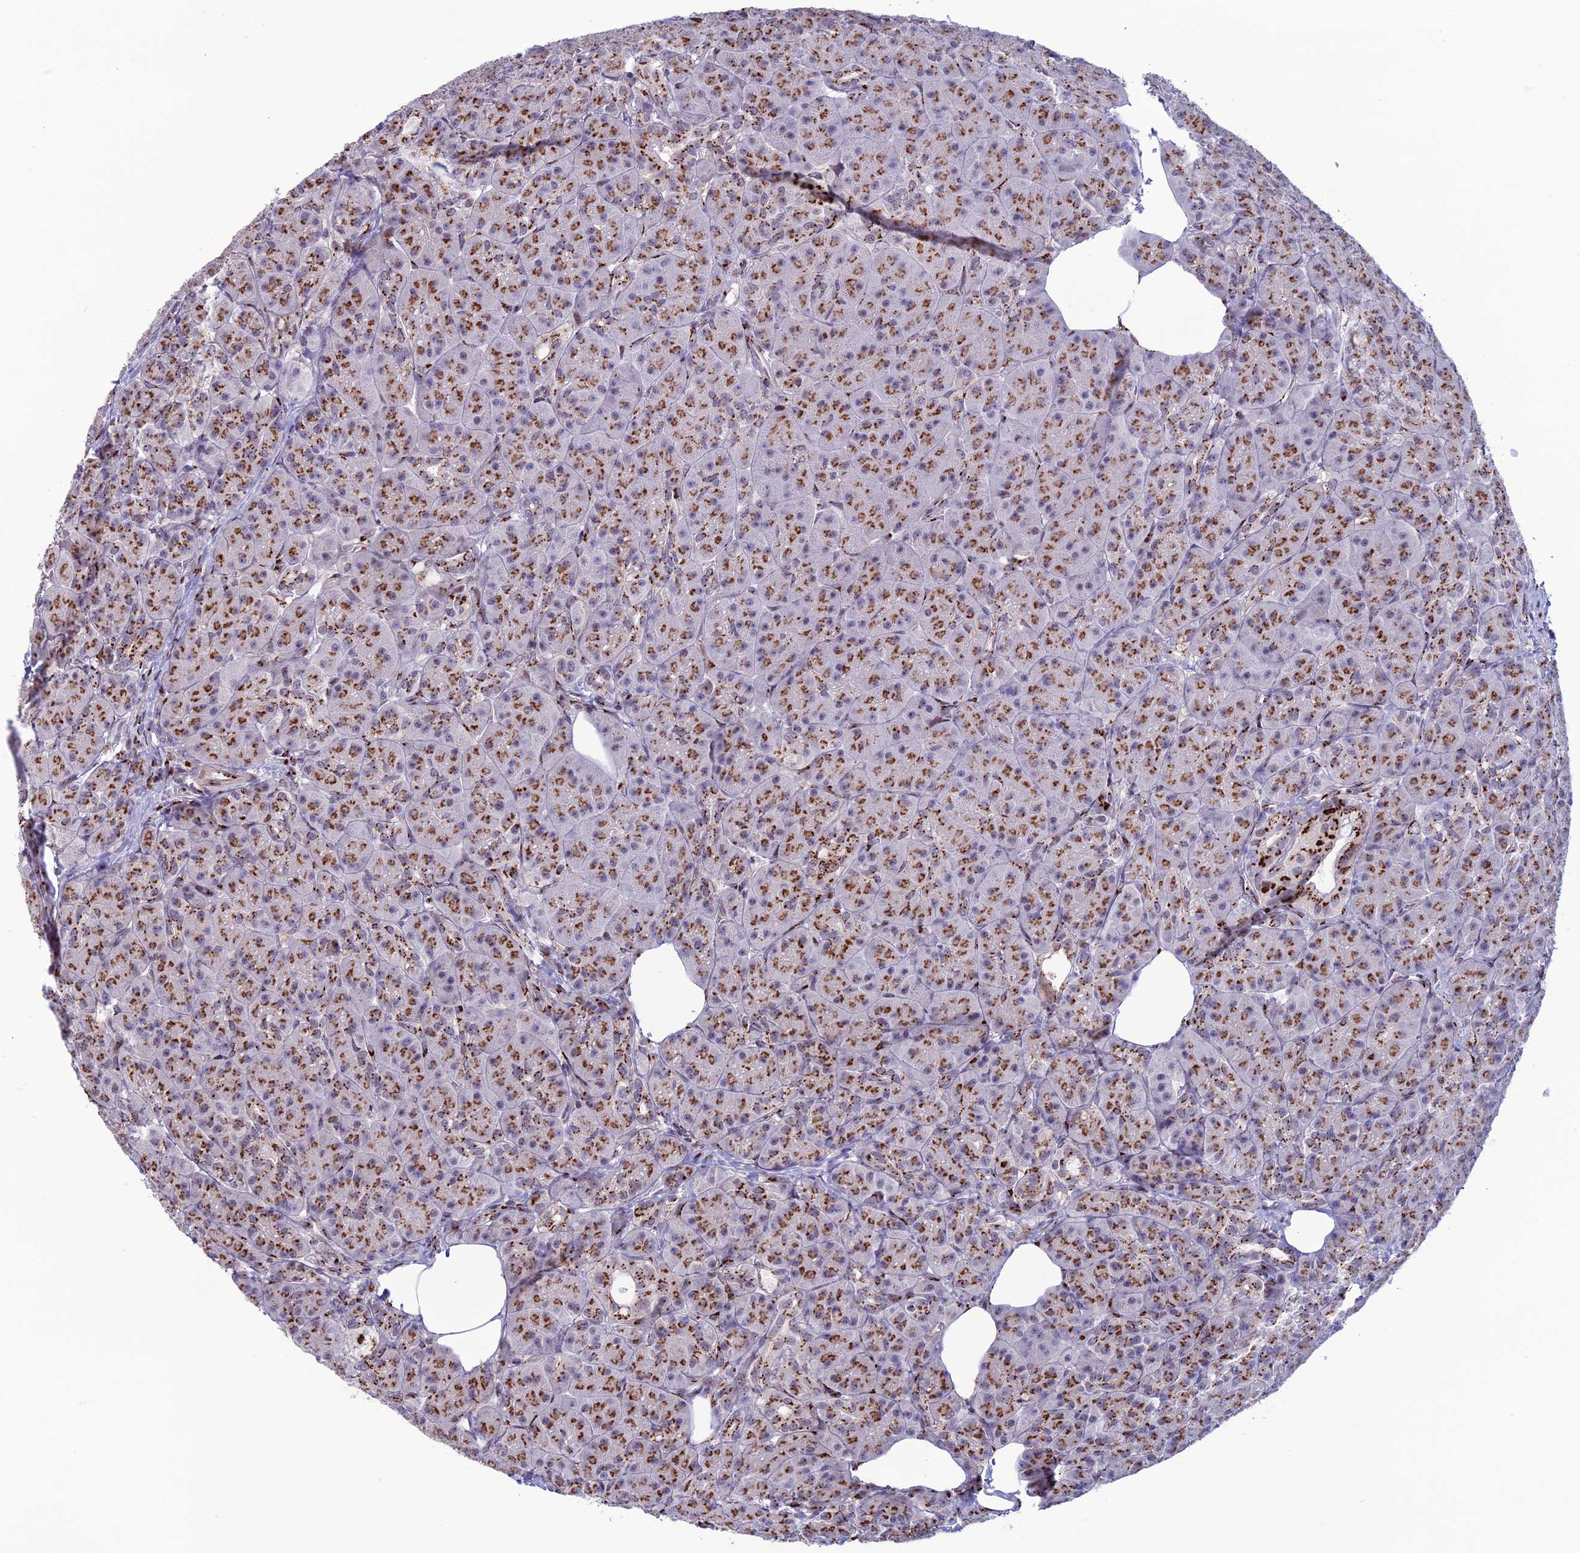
{"staining": {"intensity": "strong", "quantity": ">75%", "location": "cytoplasmic/membranous"}, "tissue": "pancreas", "cell_type": "Exocrine glandular cells", "image_type": "normal", "snomed": [{"axis": "morphology", "description": "Normal tissue, NOS"}, {"axis": "topography", "description": "Pancreas"}], "caption": "DAB (3,3'-diaminobenzidine) immunohistochemical staining of unremarkable human pancreas exhibits strong cytoplasmic/membranous protein expression in approximately >75% of exocrine glandular cells. (brown staining indicates protein expression, while blue staining denotes nuclei).", "gene": "PLEKHA4", "patient": {"sex": "male", "age": 63}}